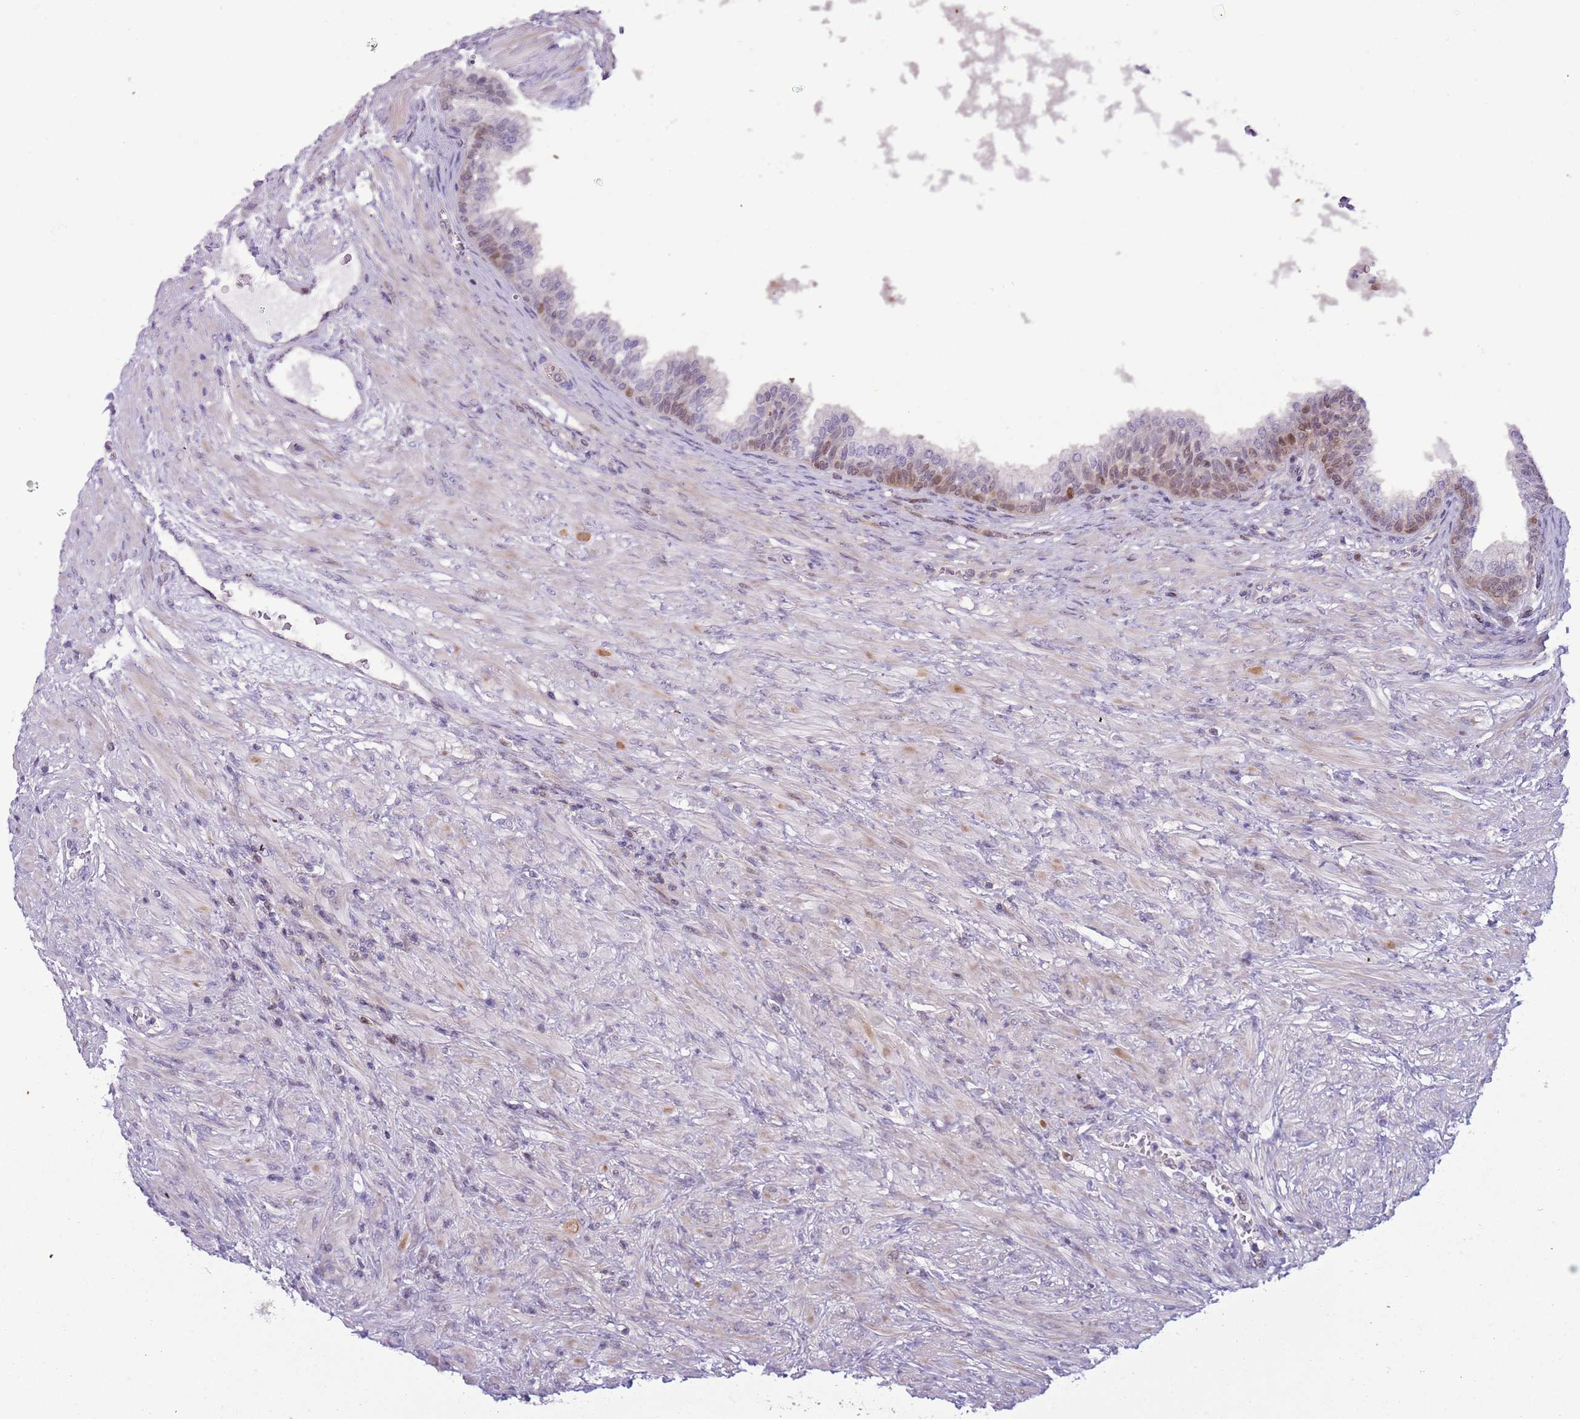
{"staining": {"intensity": "moderate", "quantity": "<25%", "location": "cytoplasmic/membranous,nuclear"}, "tissue": "prostate", "cell_type": "Glandular cells", "image_type": "normal", "snomed": [{"axis": "morphology", "description": "Normal tissue, NOS"}, {"axis": "topography", "description": "Prostate"}], "caption": "Protein staining of normal prostate reveals moderate cytoplasmic/membranous,nuclear expression in about <25% of glandular cells.", "gene": "NBPF4", "patient": {"sex": "male", "age": 76}}